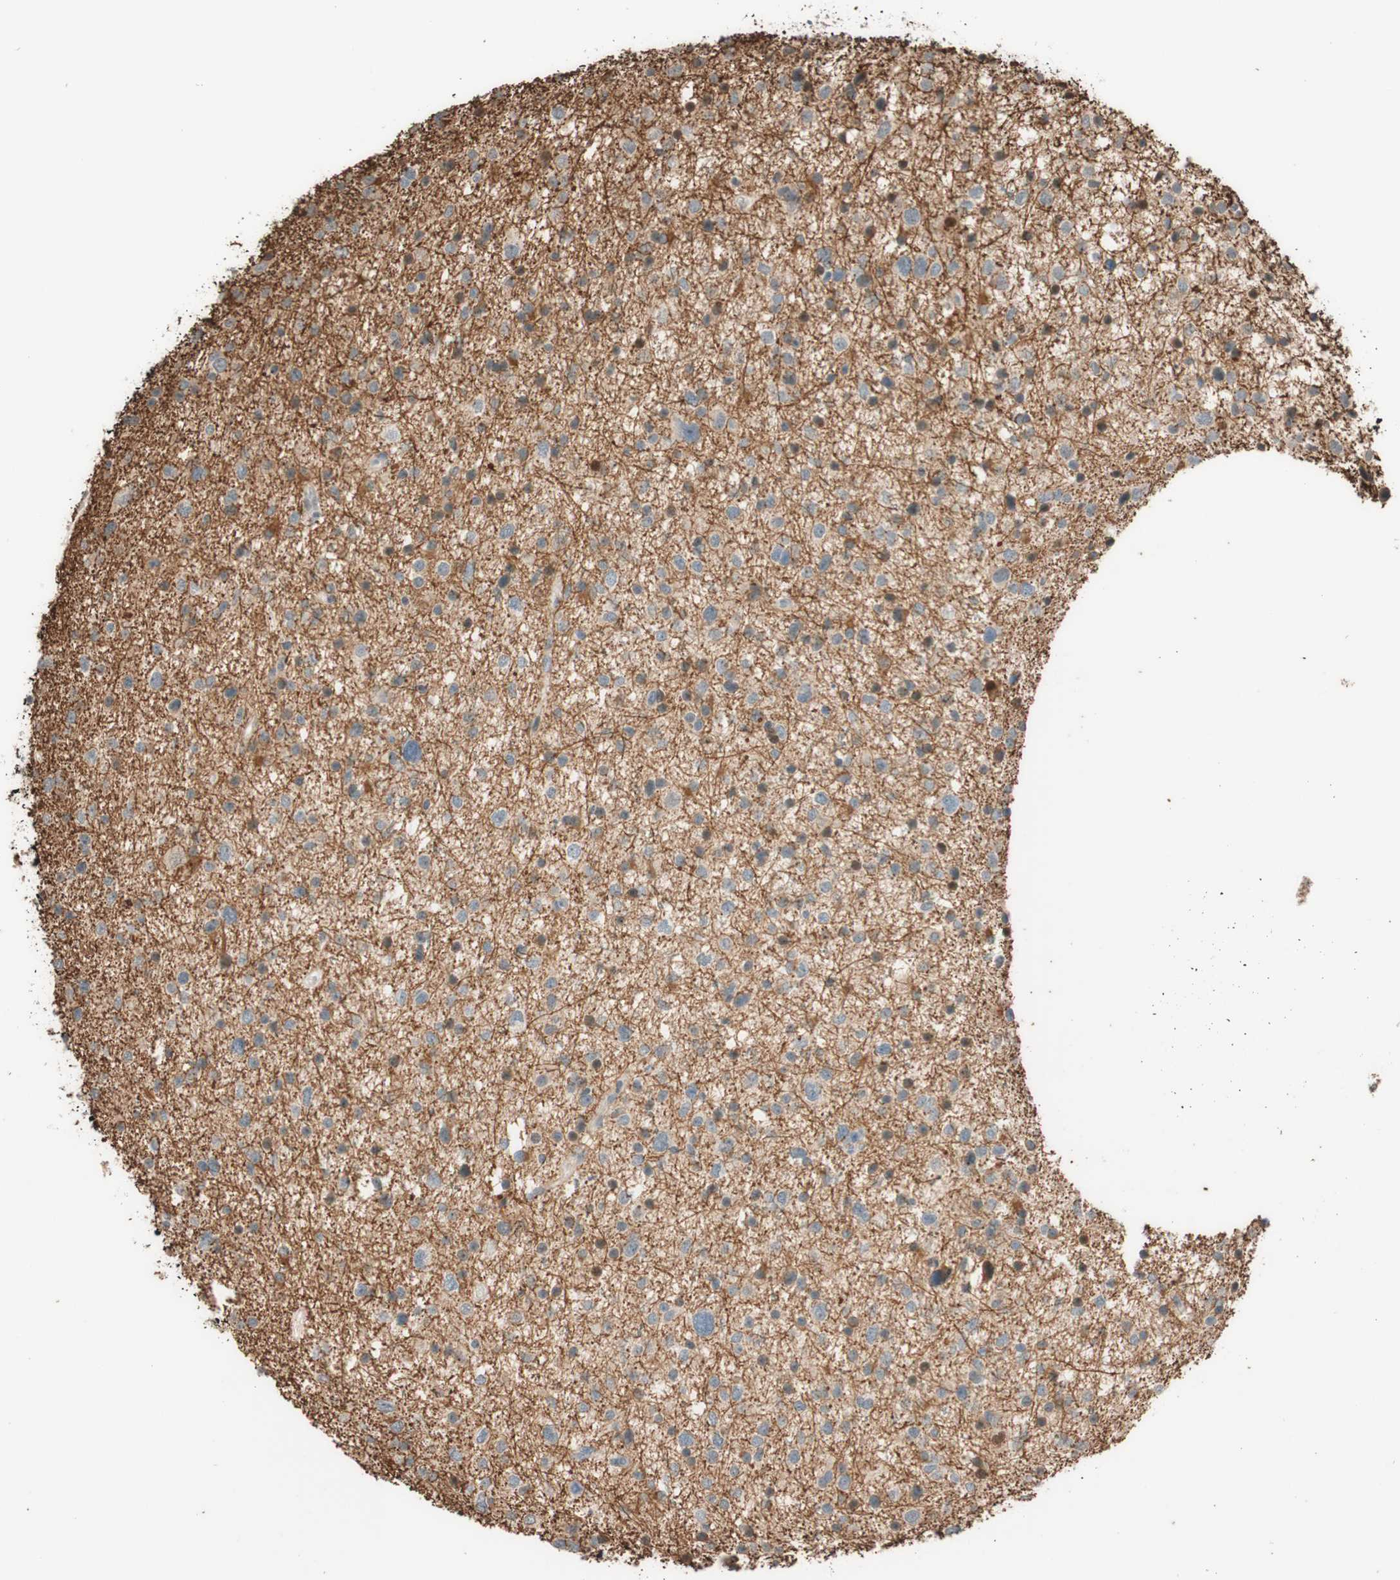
{"staining": {"intensity": "moderate", "quantity": "<25%", "location": "cytoplasmic/membranous"}, "tissue": "glioma", "cell_type": "Tumor cells", "image_type": "cancer", "snomed": [{"axis": "morphology", "description": "Glioma, malignant, Low grade"}, {"axis": "topography", "description": "Brain"}], "caption": "This micrograph reveals glioma stained with immunohistochemistry to label a protein in brown. The cytoplasmic/membranous of tumor cells show moderate positivity for the protein. Nuclei are counter-stained blue.", "gene": "CCNC", "patient": {"sex": "female", "age": 37}}